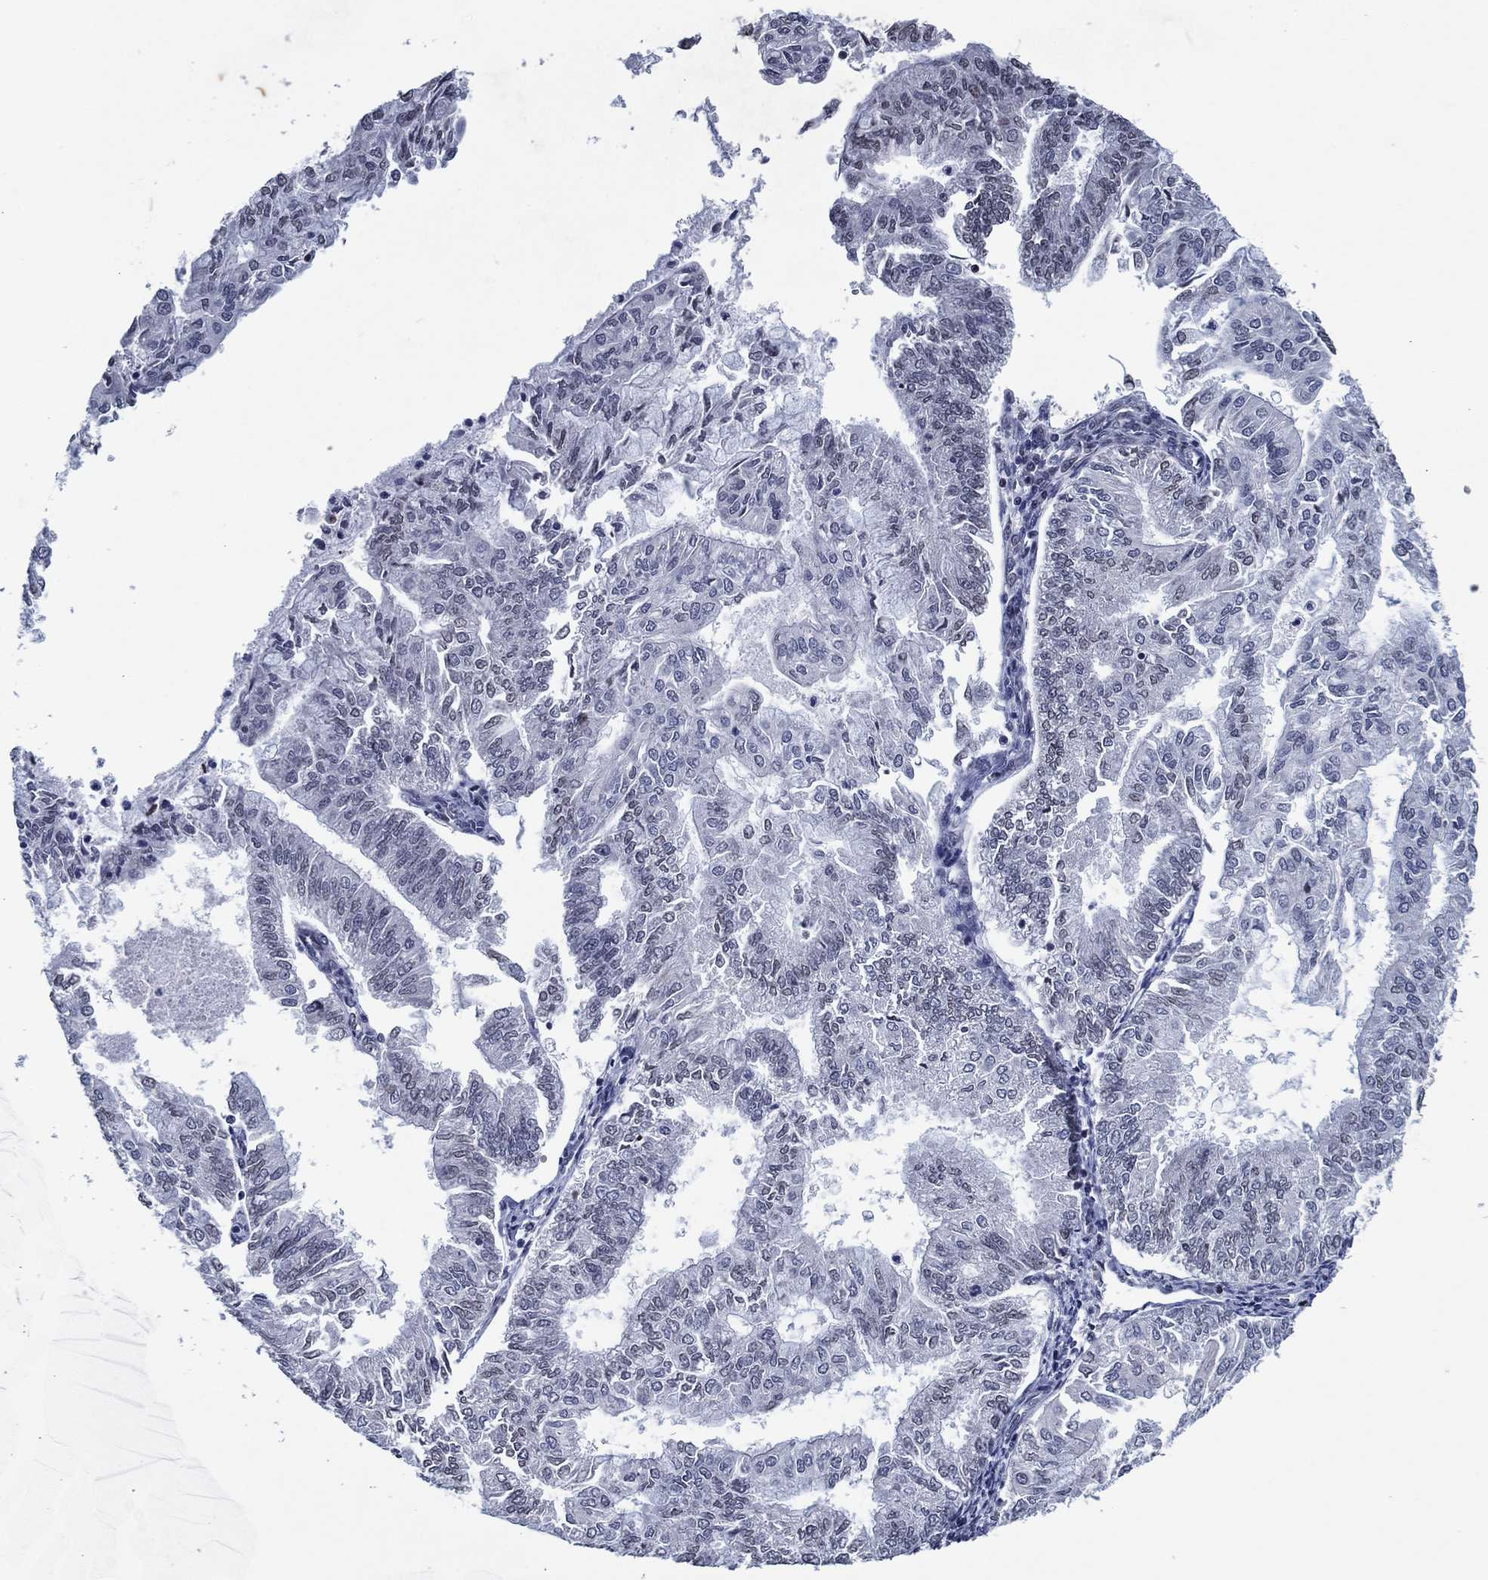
{"staining": {"intensity": "negative", "quantity": "none", "location": "none"}, "tissue": "endometrial cancer", "cell_type": "Tumor cells", "image_type": "cancer", "snomed": [{"axis": "morphology", "description": "Adenocarcinoma, NOS"}, {"axis": "topography", "description": "Endometrium"}], "caption": "Immunohistochemistry of human adenocarcinoma (endometrial) displays no positivity in tumor cells.", "gene": "ZBTB42", "patient": {"sex": "female", "age": 59}}